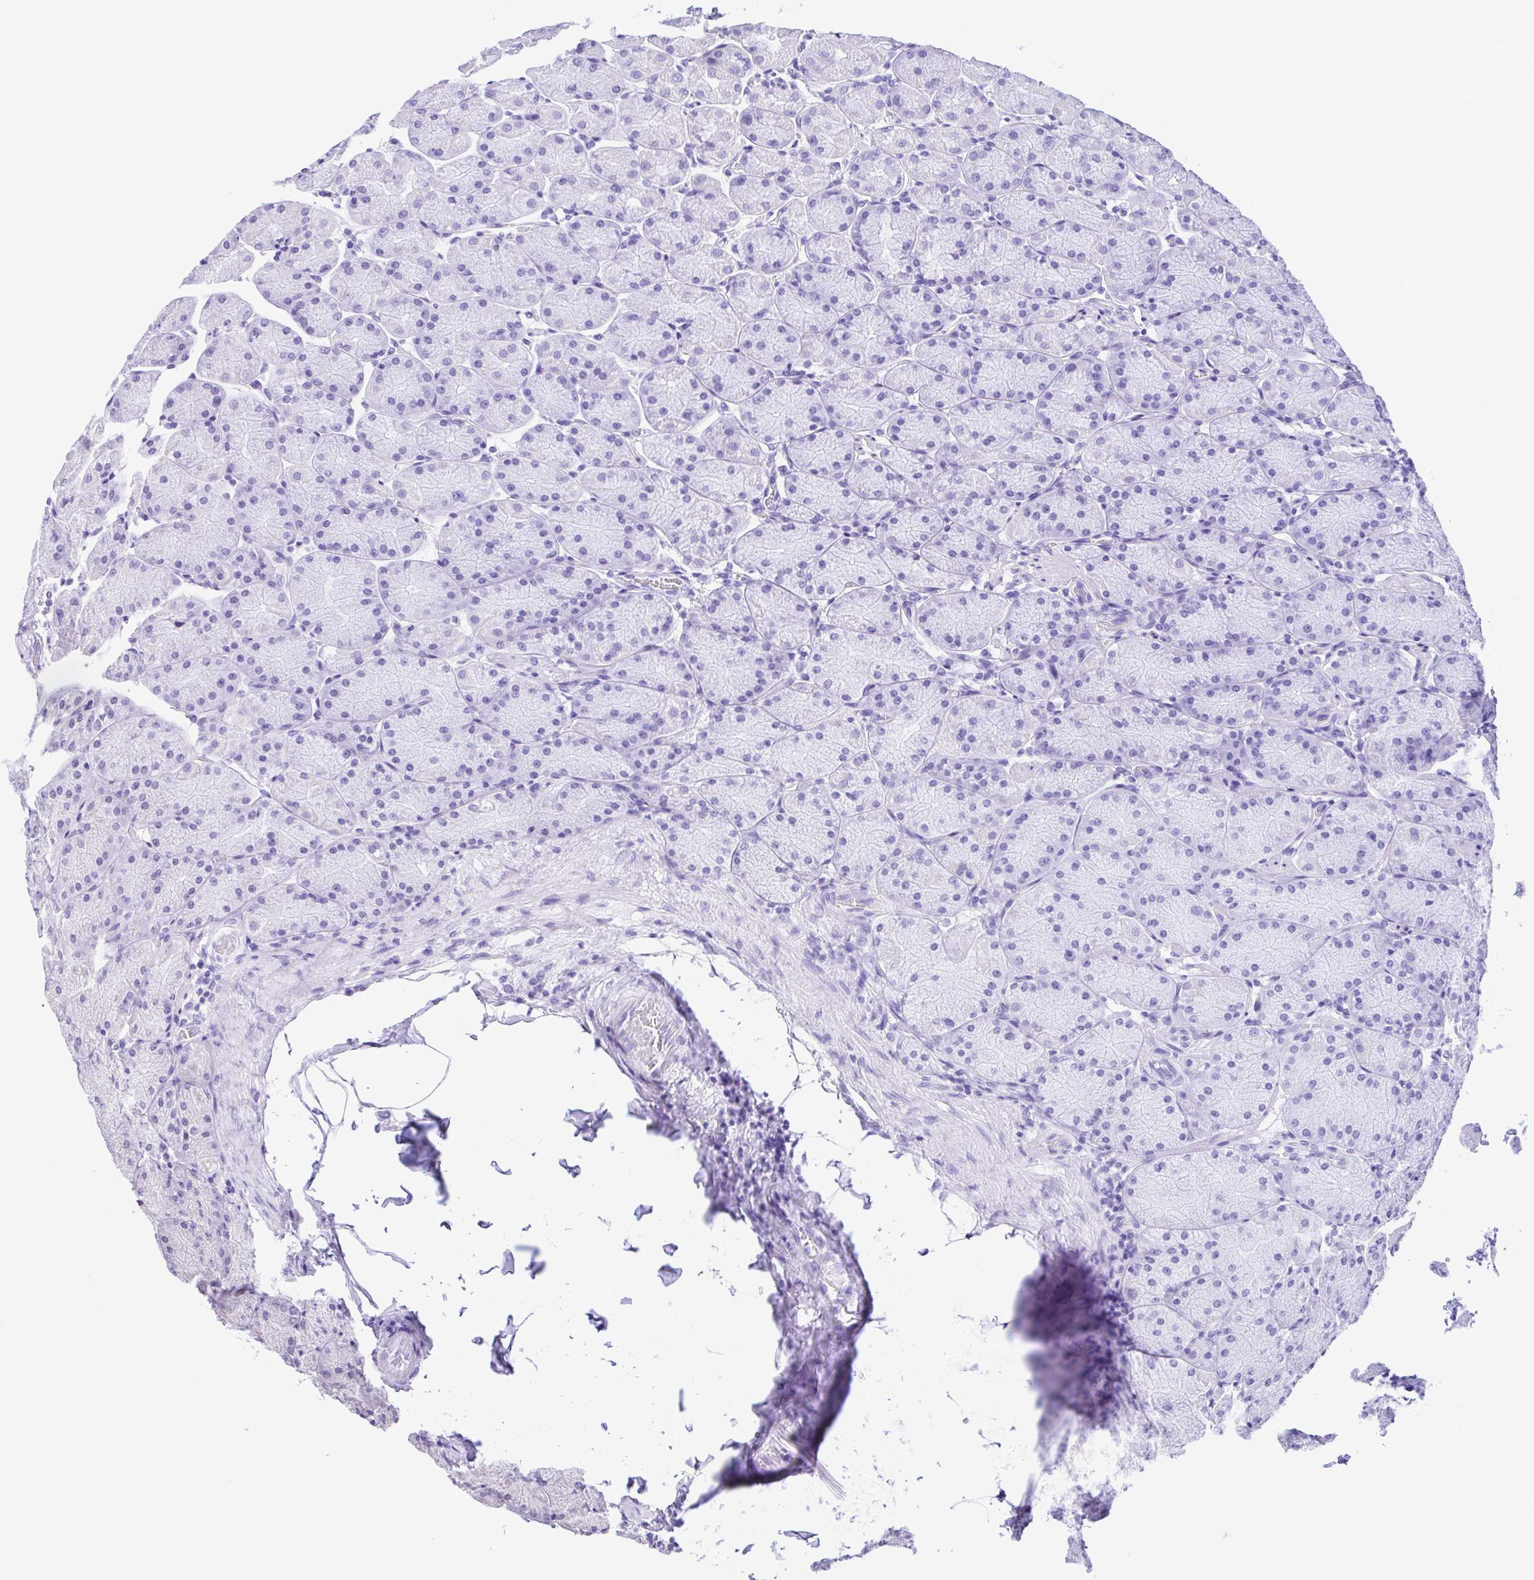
{"staining": {"intensity": "negative", "quantity": "none", "location": "none"}, "tissue": "stomach", "cell_type": "Glandular cells", "image_type": "normal", "snomed": [{"axis": "morphology", "description": "Normal tissue, NOS"}, {"axis": "topography", "description": "Stomach, upper"}], "caption": "Immunohistochemistry (IHC) of benign human stomach shows no positivity in glandular cells. Nuclei are stained in blue.", "gene": "ENSG00000286022", "patient": {"sex": "female", "age": 56}}